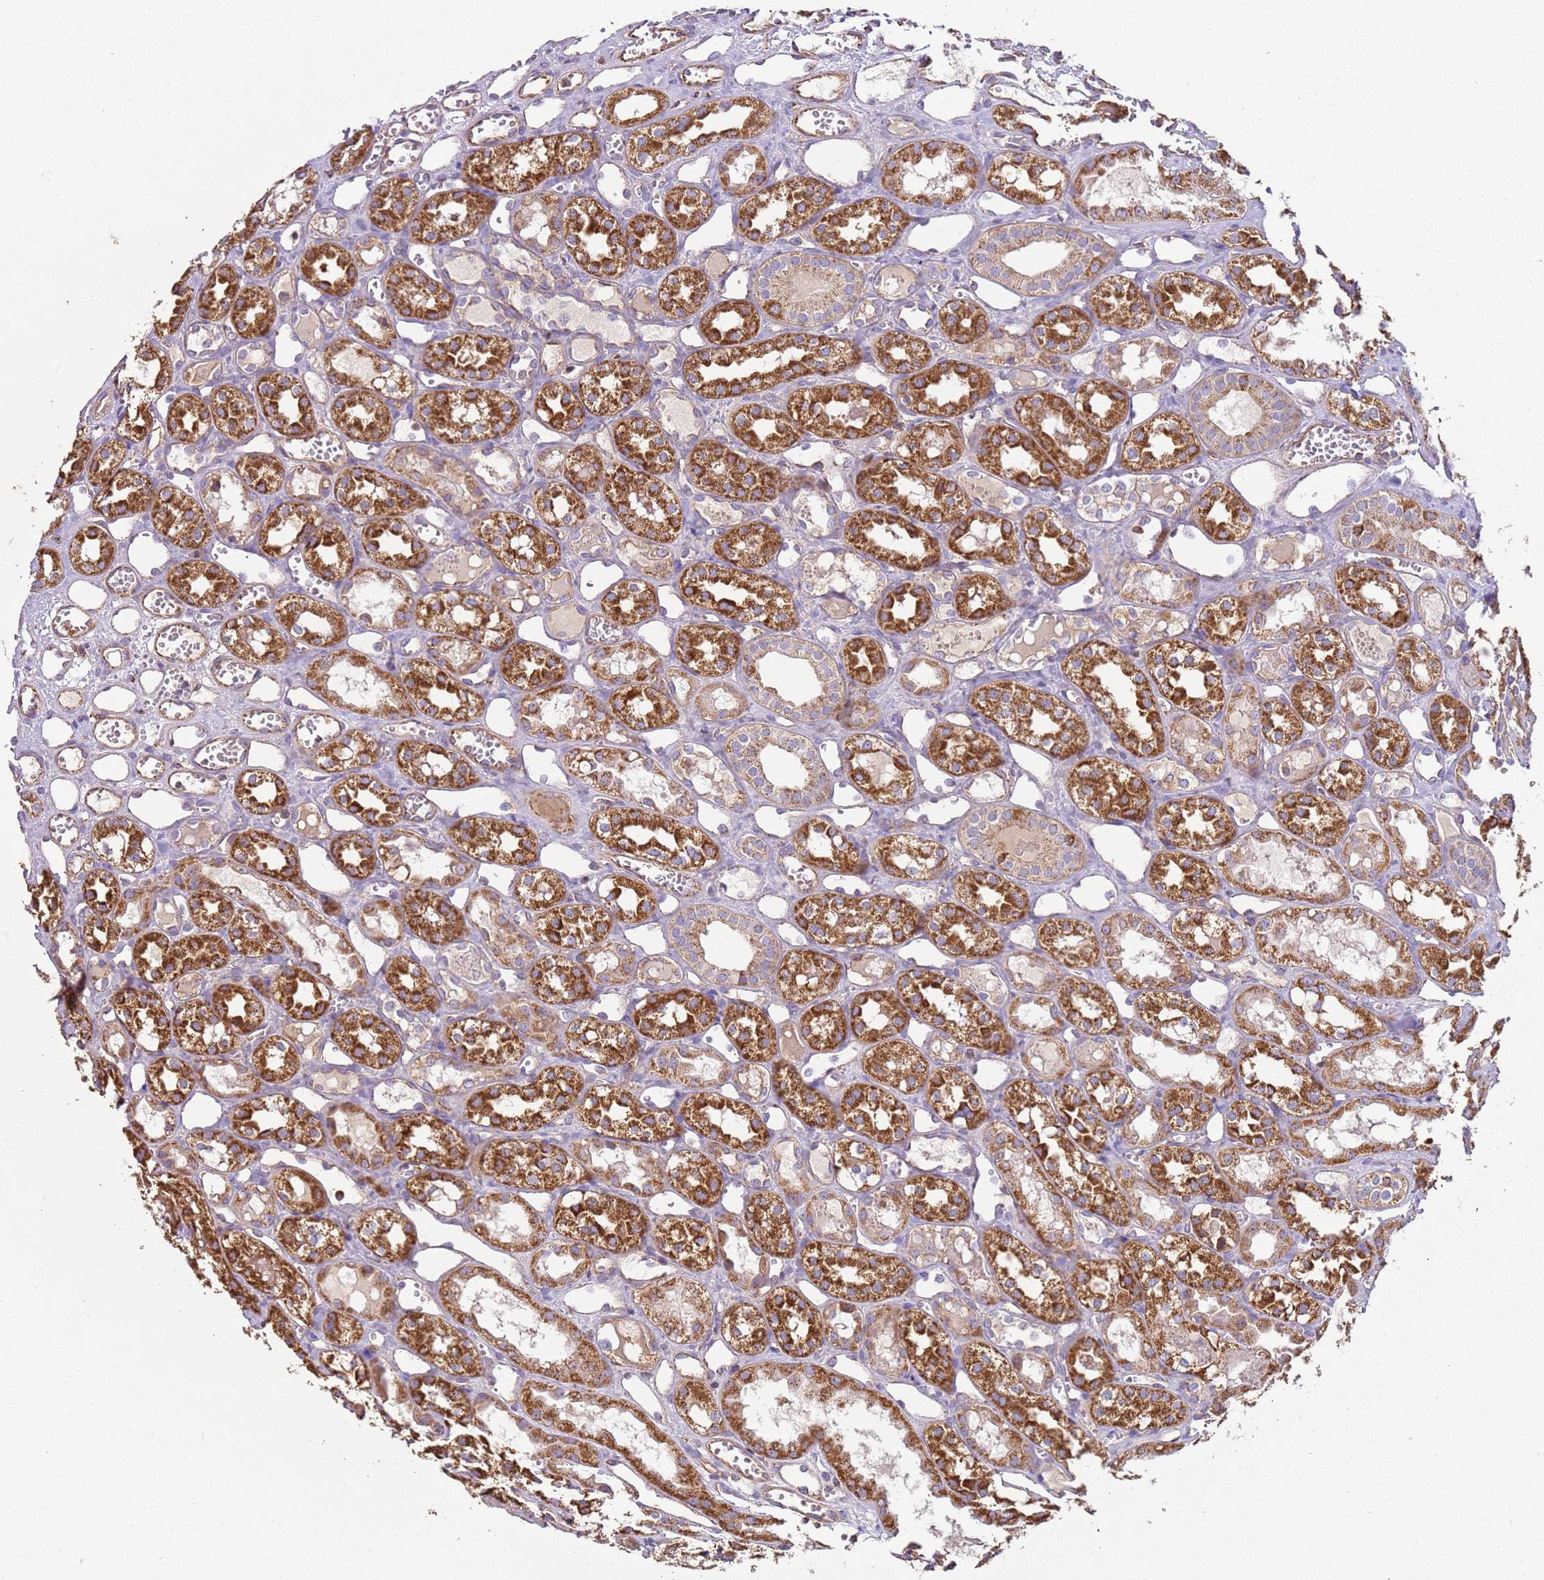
{"staining": {"intensity": "weak", "quantity": "<25%", "location": "cytoplasmic/membranous"}, "tissue": "kidney", "cell_type": "Cells in glomeruli", "image_type": "normal", "snomed": [{"axis": "morphology", "description": "Normal tissue, NOS"}, {"axis": "topography", "description": "Kidney"}], "caption": "Immunohistochemistry (IHC) micrograph of unremarkable kidney: human kidney stained with DAB (3,3'-diaminobenzidine) displays no significant protein positivity in cells in glomeruli. (Brightfield microscopy of DAB immunohistochemistry at high magnification).", "gene": "RMND5A", "patient": {"sex": "male", "age": 16}}